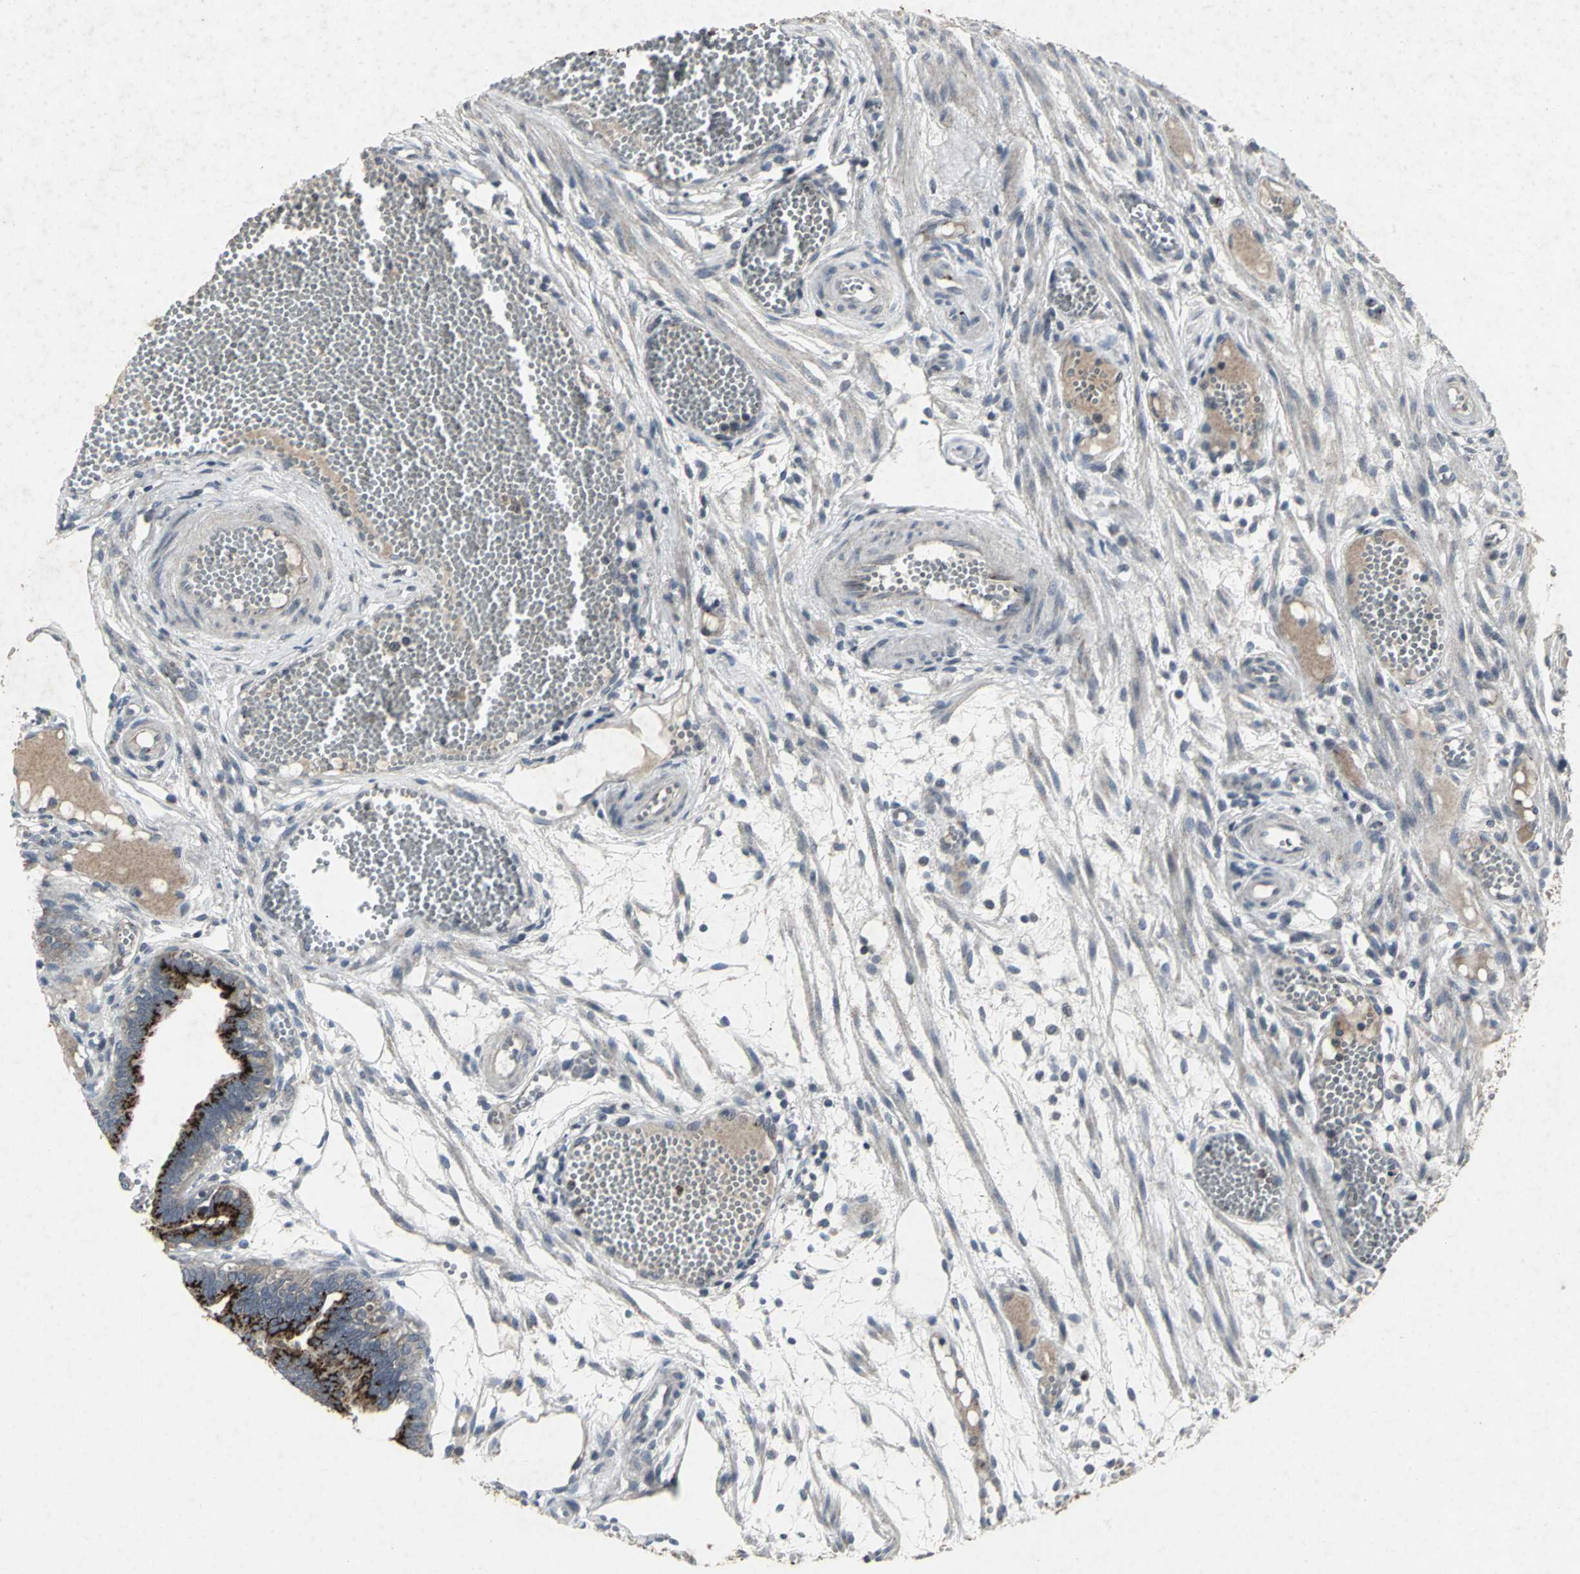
{"staining": {"intensity": "strong", "quantity": "<25%", "location": "cytoplasmic/membranous"}, "tissue": "fallopian tube", "cell_type": "Glandular cells", "image_type": "normal", "snomed": [{"axis": "morphology", "description": "Normal tissue, NOS"}, {"axis": "topography", "description": "Fallopian tube"}], "caption": "Immunohistochemical staining of normal human fallopian tube shows <25% levels of strong cytoplasmic/membranous protein staining in approximately <25% of glandular cells.", "gene": "BMP4", "patient": {"sex": "female", "age": 29}}